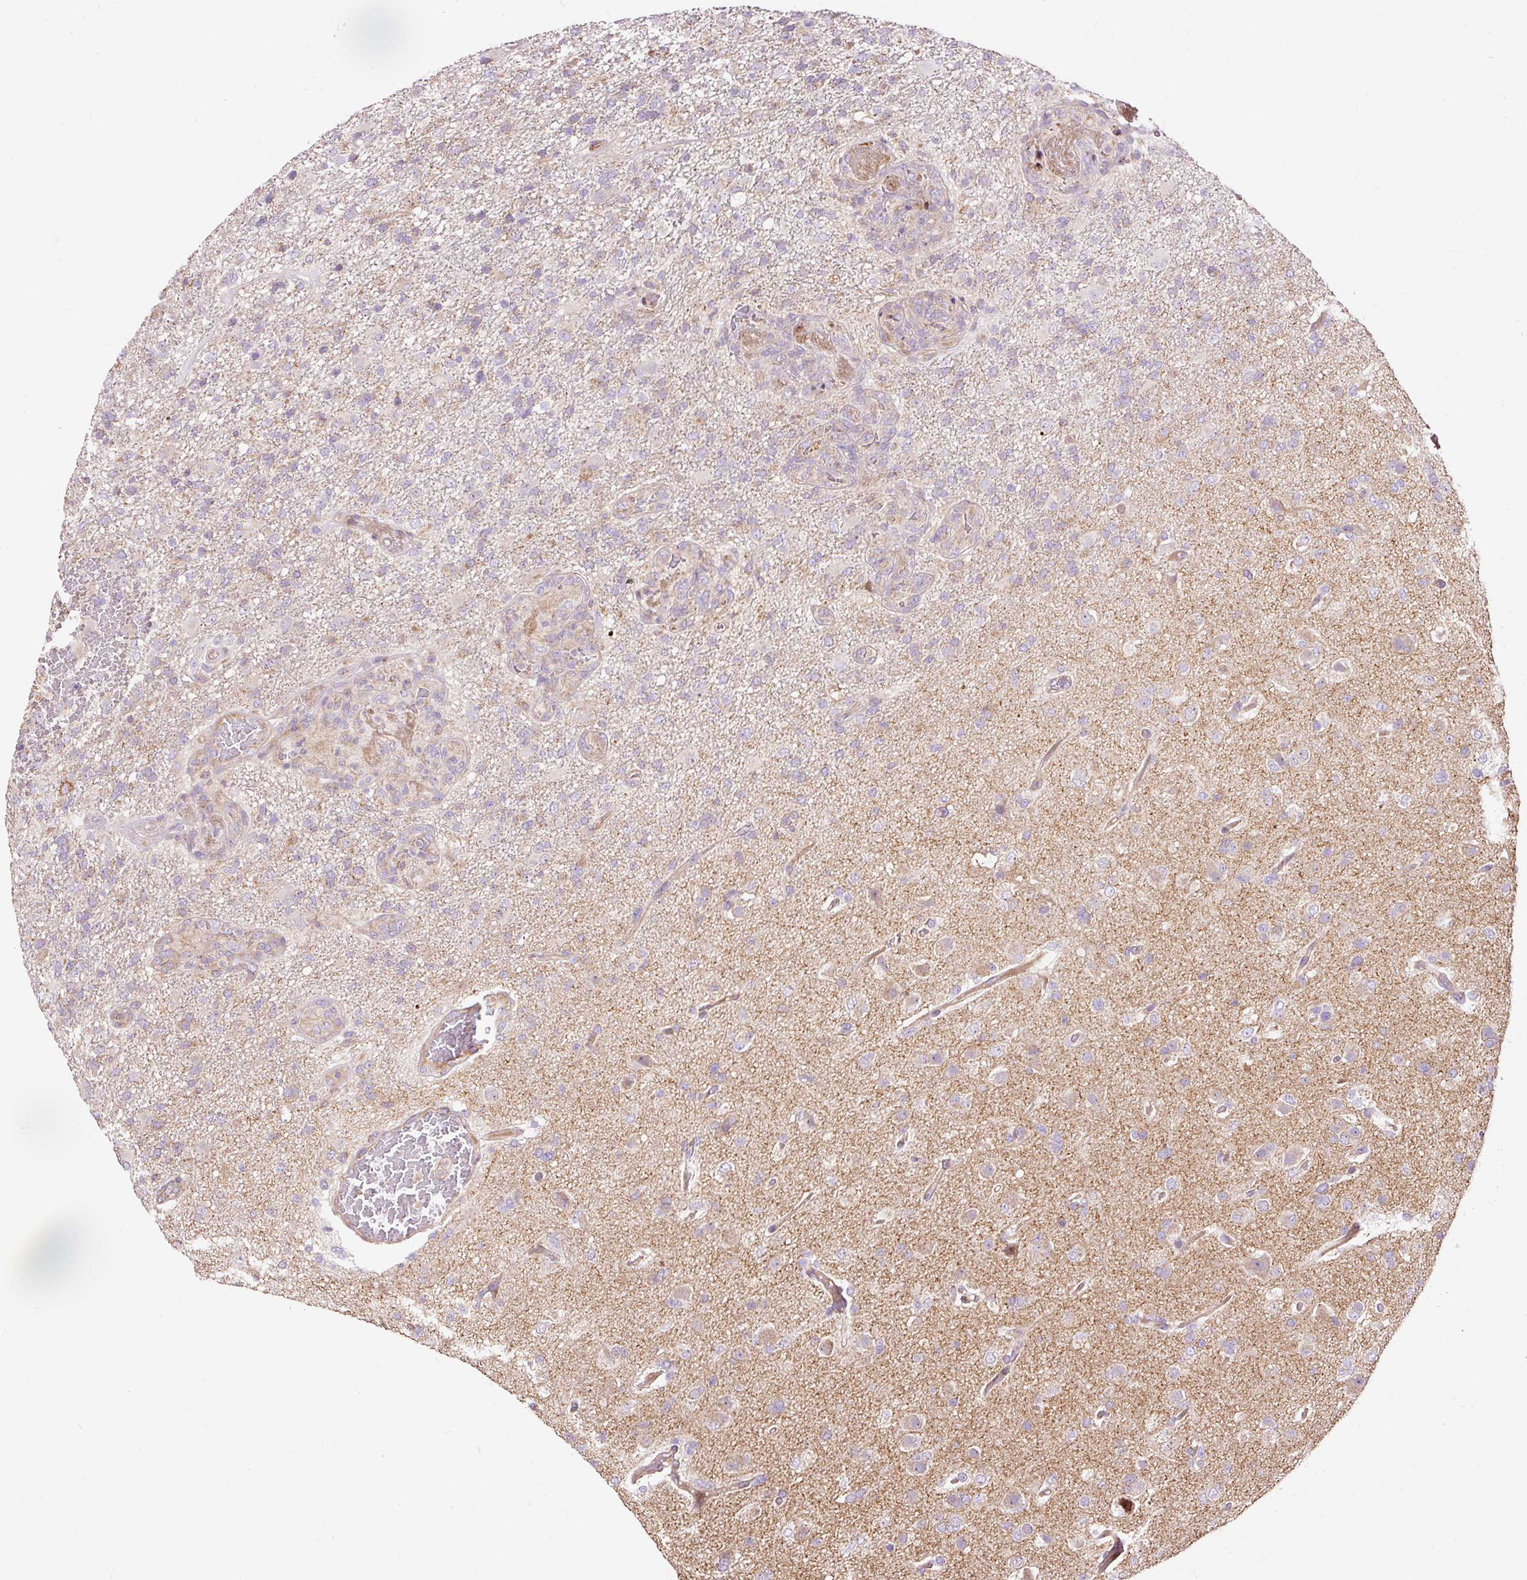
{"staining": {"intensity": "negative", "quantity": "none", "location": "none"}, "tissue": "glioma", "cell_type": "Tumor cells", "image_type": "cancer", "snomed": [{"axis": "morphology", "description": "Glioma, malignant, High grade"}, {"axis": "topography", "description": "Brain"}], "caption": "High magnification brightfield microscopy of glioma stained with DAB (brown) and counterstained with hematoxylin (blue): tumor cells show no significant positivity. The staining is performed using DAB (3,3'-diaminobenzidine) brown chromogen with nuclei counter-stained in using hematoxylin.", "gene": "BOLA3", "patient": {"sex": "female", "age": 74}}